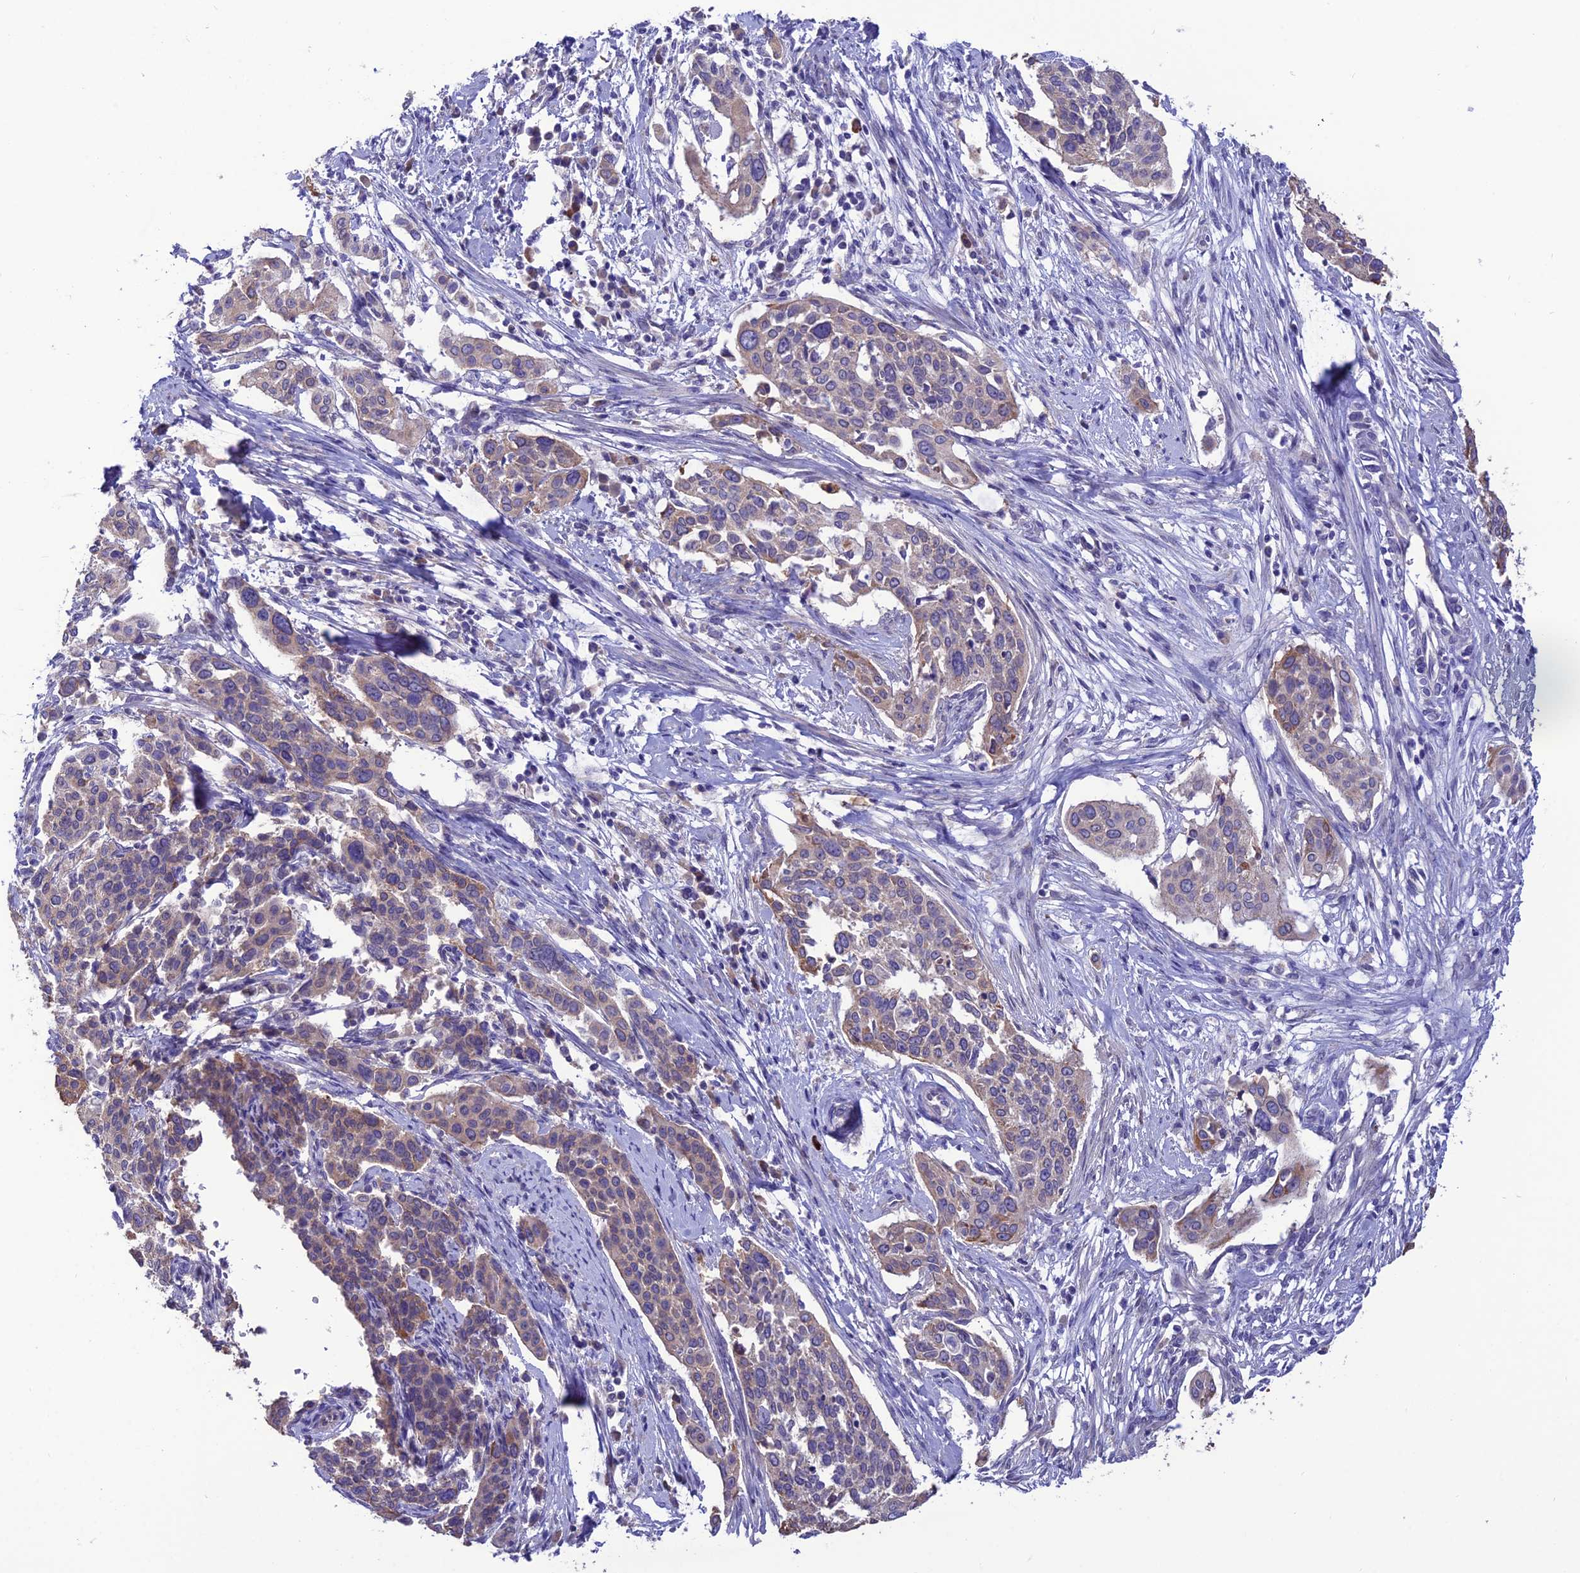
{"staining": {"intensity": "weak", "quantity": "25%-75%", "location": "cytoplasmic/membranous"}, "tissue": "cervical cancer", "cell_type": "Tumor cells", "image_type": "cancer", "snomed": [{"axis": "morphology", "description": "Squamous cell carcinoma, NOS"}, {"axis": "topography", "description": "Cervix"}], "caption": "This photomicrograph reveals IHC staining of cervical squamous cell carcinoma, with low weak cytoplasmic/membranous positivity in approximately 25%-75% of tumor cells.", "gene": "HOGA1", "patient": {"sex": "female", "age": 44}}